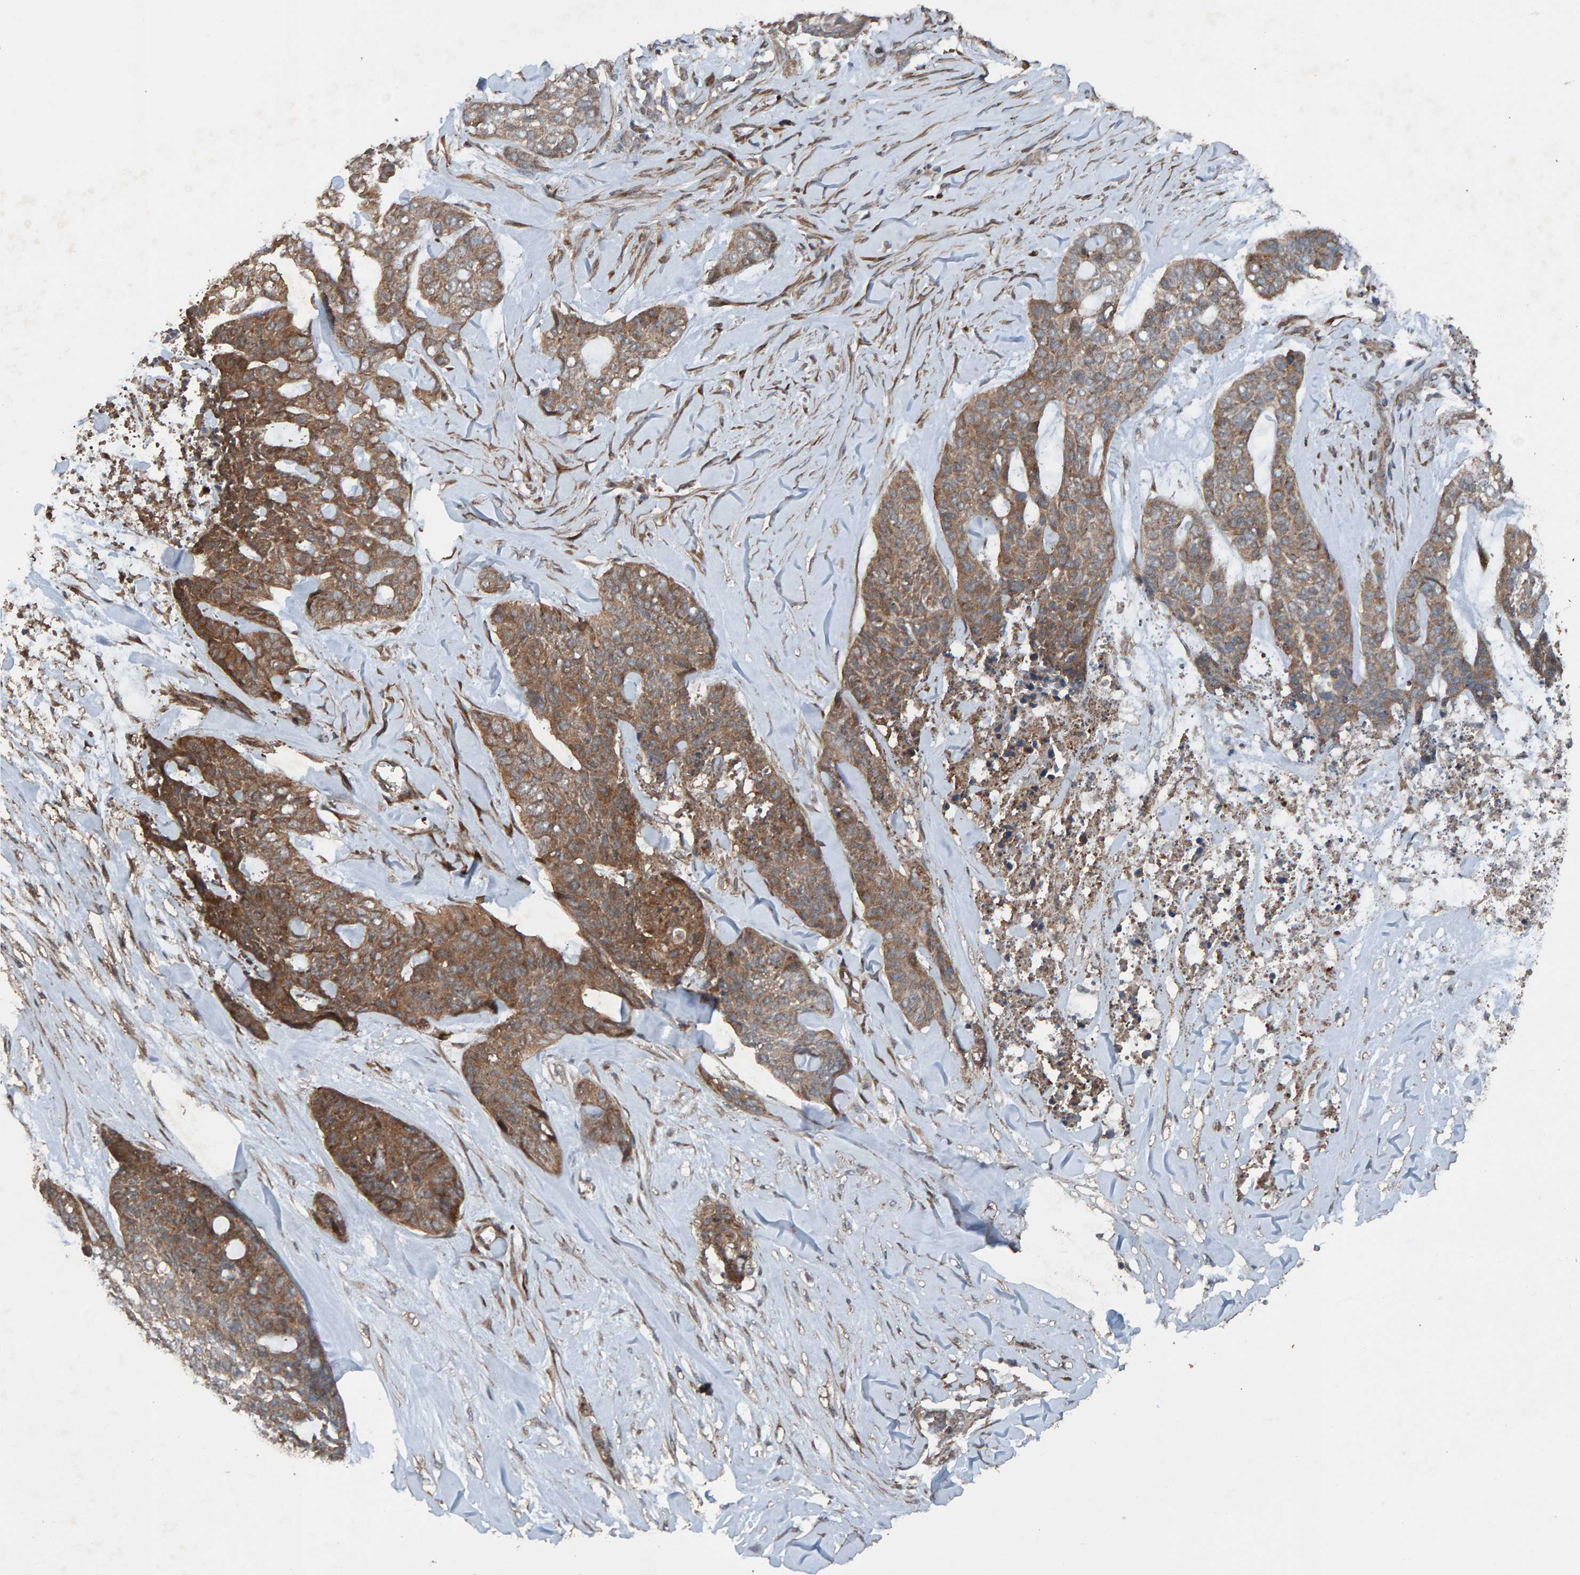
{"staining": {"intensity": "moderate", "quantity": ">75%", "location": "cytoplasmic/membranous"}, "tissue": "skin cancer", "cell_type": "Tumor cells", "image_type": "cancer", "snomed": [{"axis": "morphology", "description": "Basal cell carcinoma"}, {"axis": "topography", "description": "Skin"}], "caption": "Skin basal cell carcinoma stained with a protein marker exhibits moderate staining in tumor cells.", "gene": "DUS1L", "patient": {"sex": "female", "age": 64}}